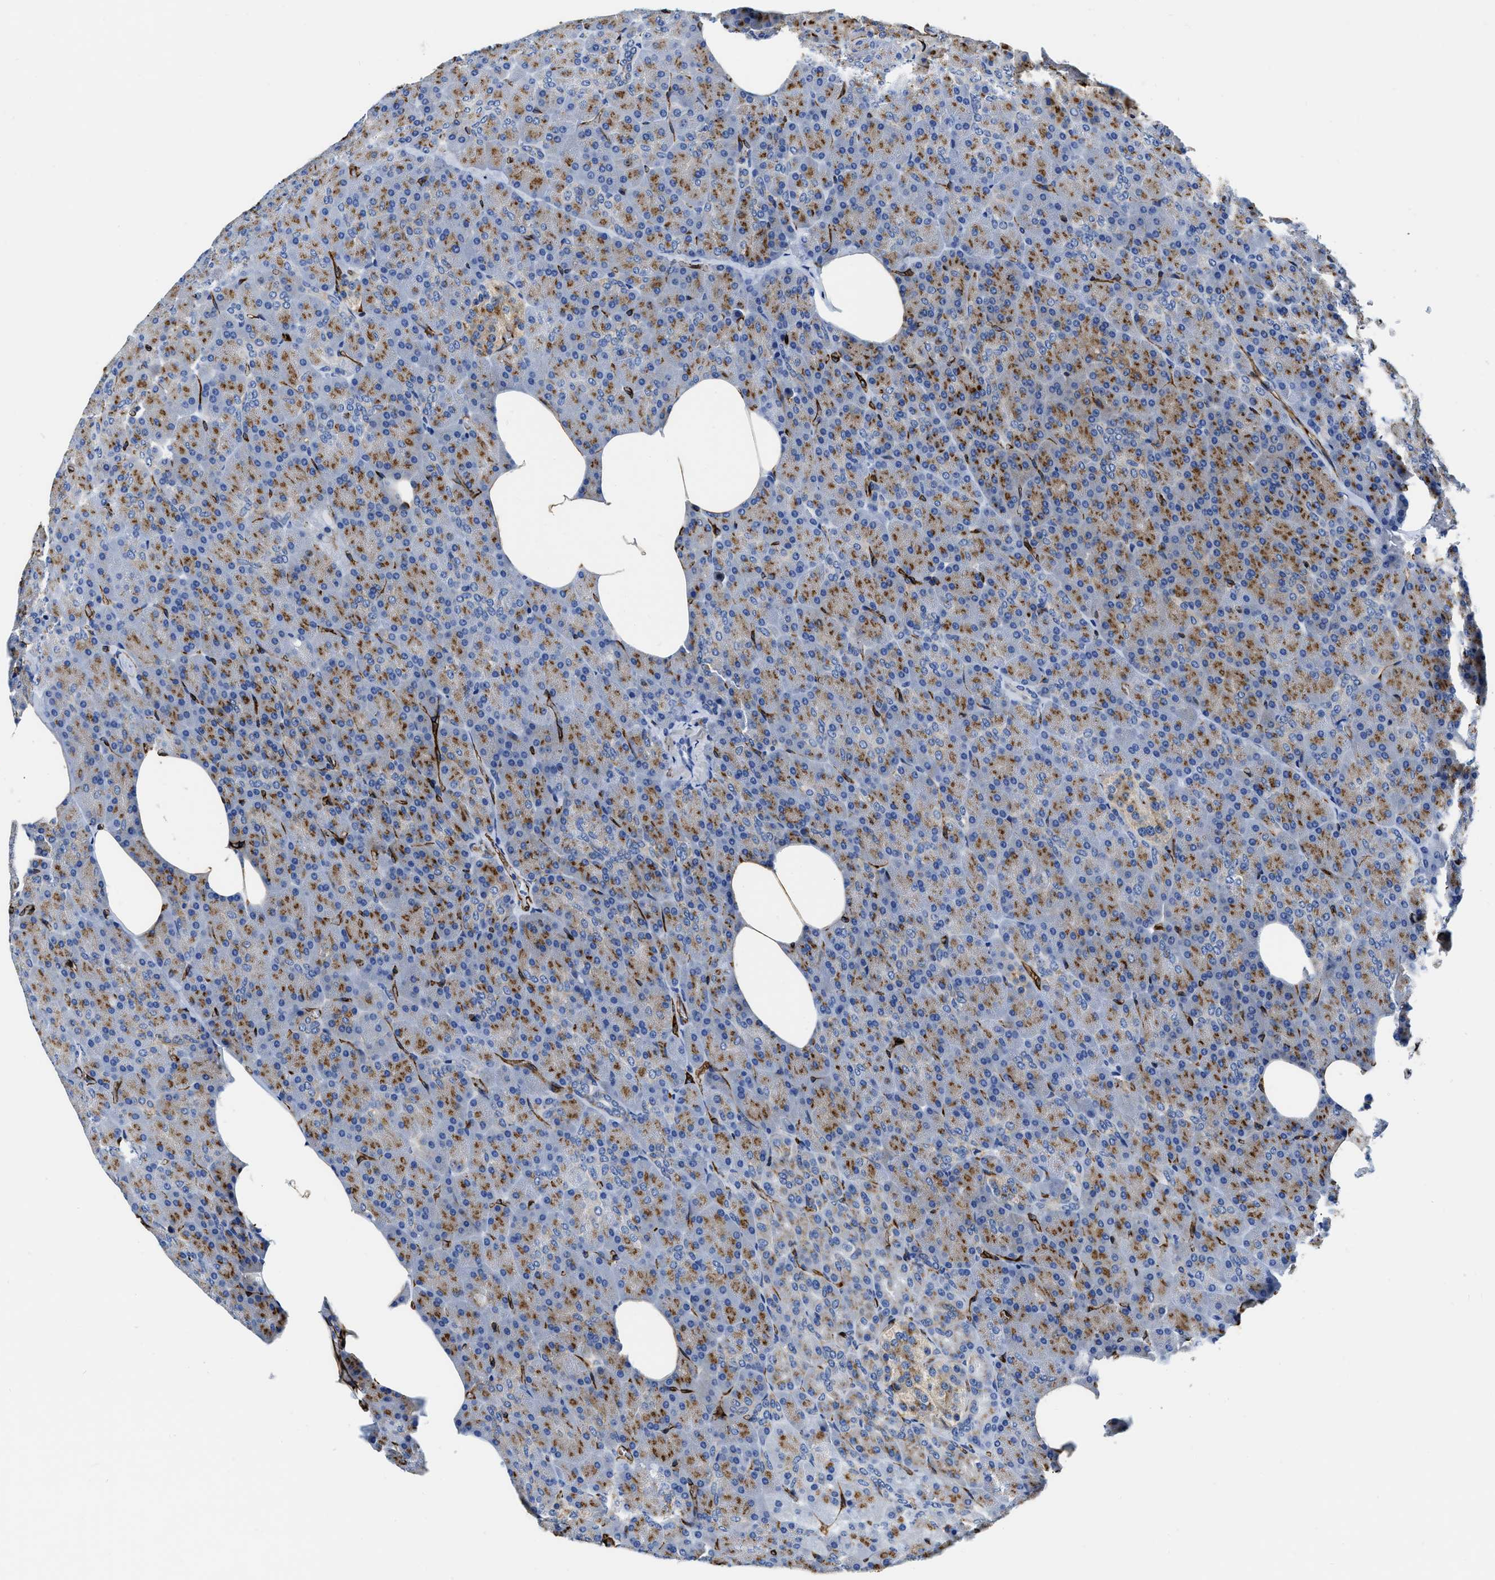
{"staining": {"intensity": "moderate", "quantity": "25%-75%", "location": "cytoplasmic/membranous"}, "tissue": "pancreas", "cell_type": "Exocrine glandular cells", "image_type": "normal", "snomed": [{"axis": "morphology", "description": "Normal tissue, NOS"}, {"axis": "topography", "description": "Pancreas"}], "caption": "This histopathology image displays immunohistochemistry staining of benign pancreas, with medium moderate cytoplasmic/membranous positivity in approximately 25%-75% of exocrine glandular cells.", "gene": "TVP23B", "patient": {"sex": "female", "age": 35}}